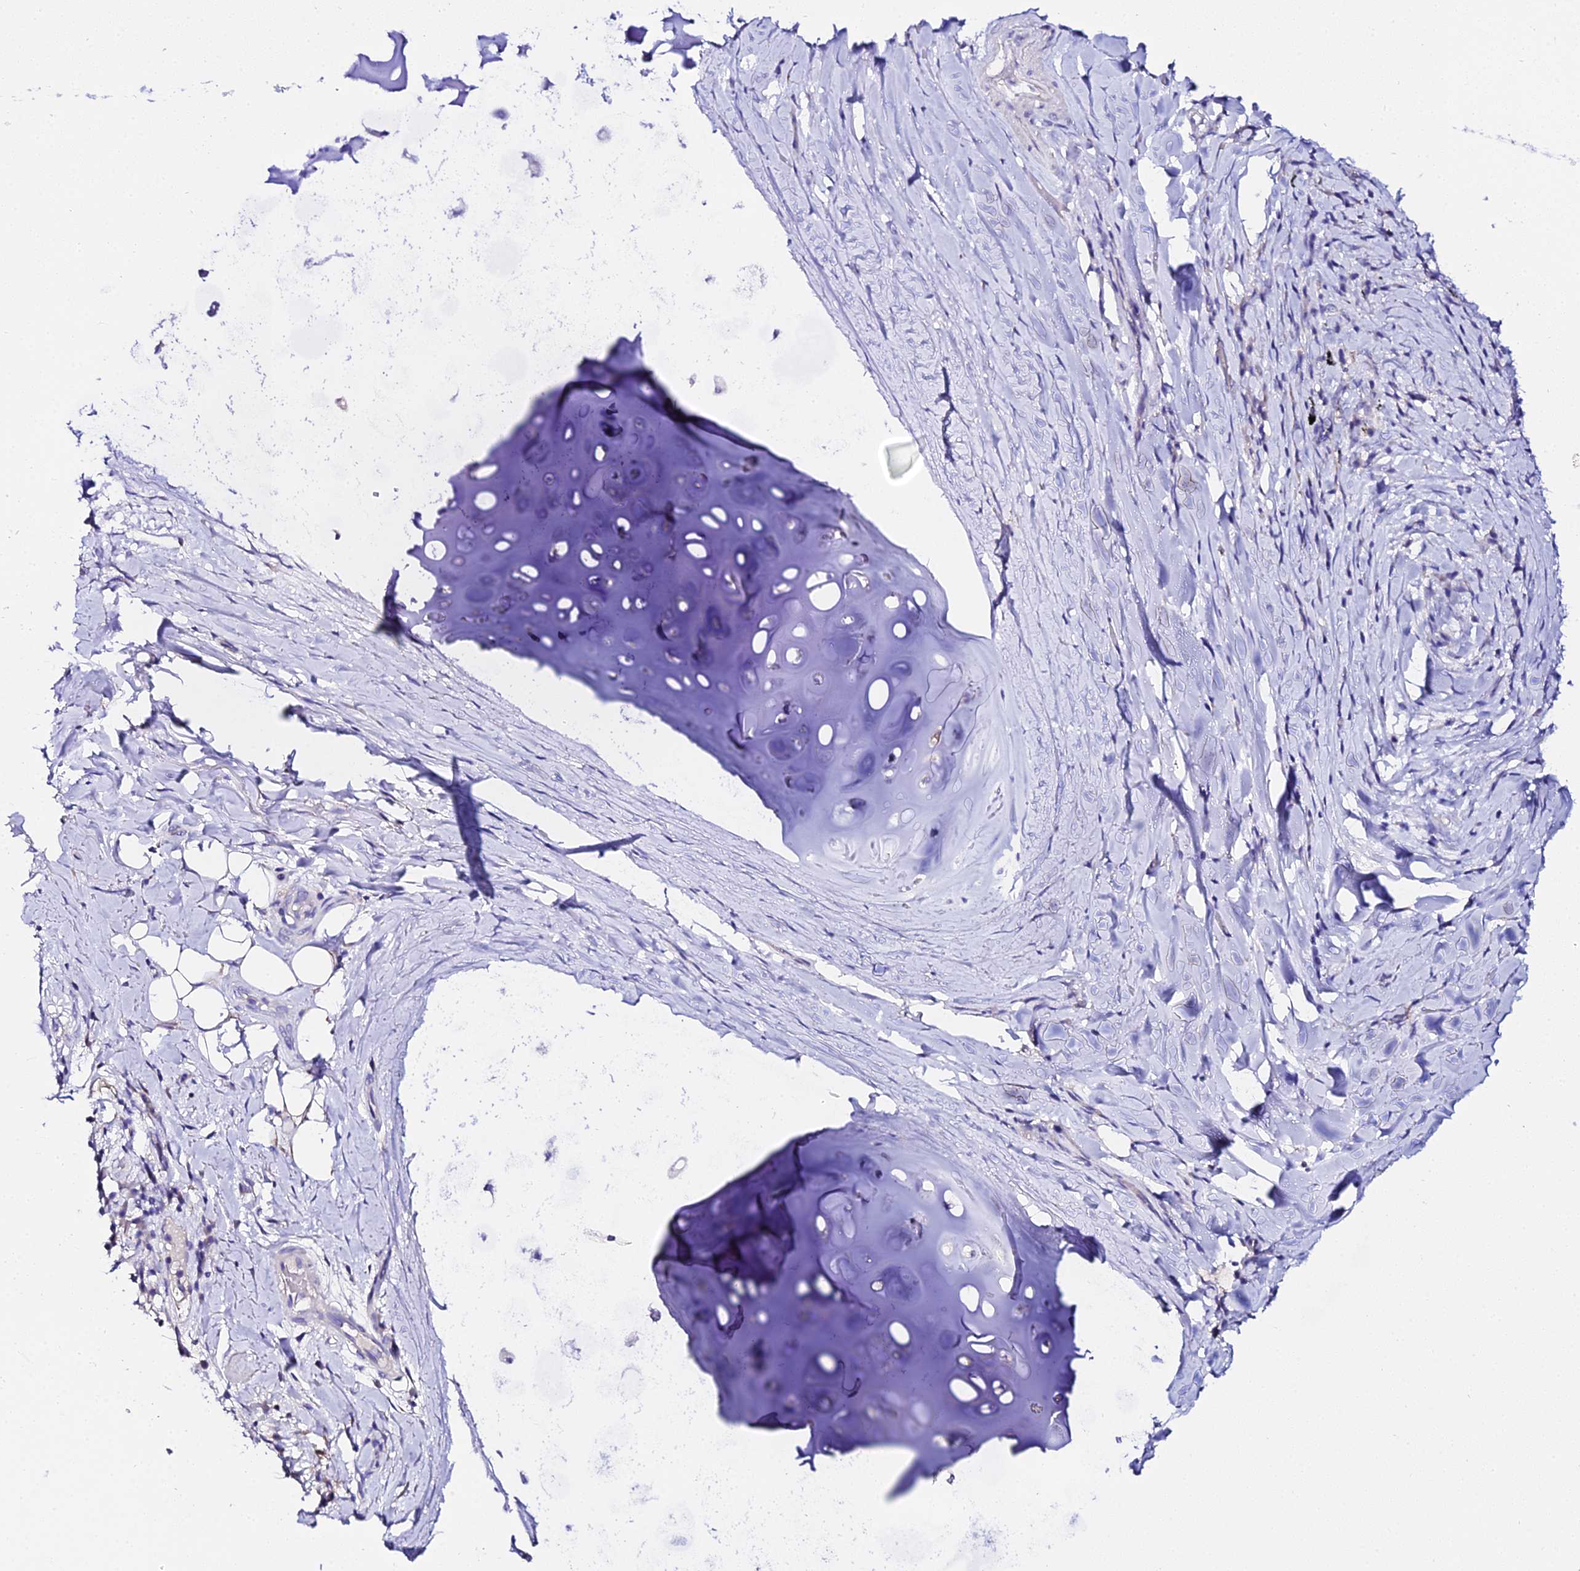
{"staining": {"intensity": "negative", "quantity": "none", "location": "none"}, "tissue": "adipose tissue", "cell_type": "Adipocytes", "image_type": "normal", "snomed": [{"axis": "morphology", "description": "Normal tissue, NOS"}, {"axis": "morphology", "description": "Squamous cell carcinoma, NOS"}, {"axis": "topography", "description": "Bronchus"}, {"axis": "topography", "description": "Lung"}], "caption": "Immunohistochemical staining of normal human adipose tissue shows no significant staining in adipocytes.", "gene": "TMEM117", "patient": {"sex": "male", "age": 64}}